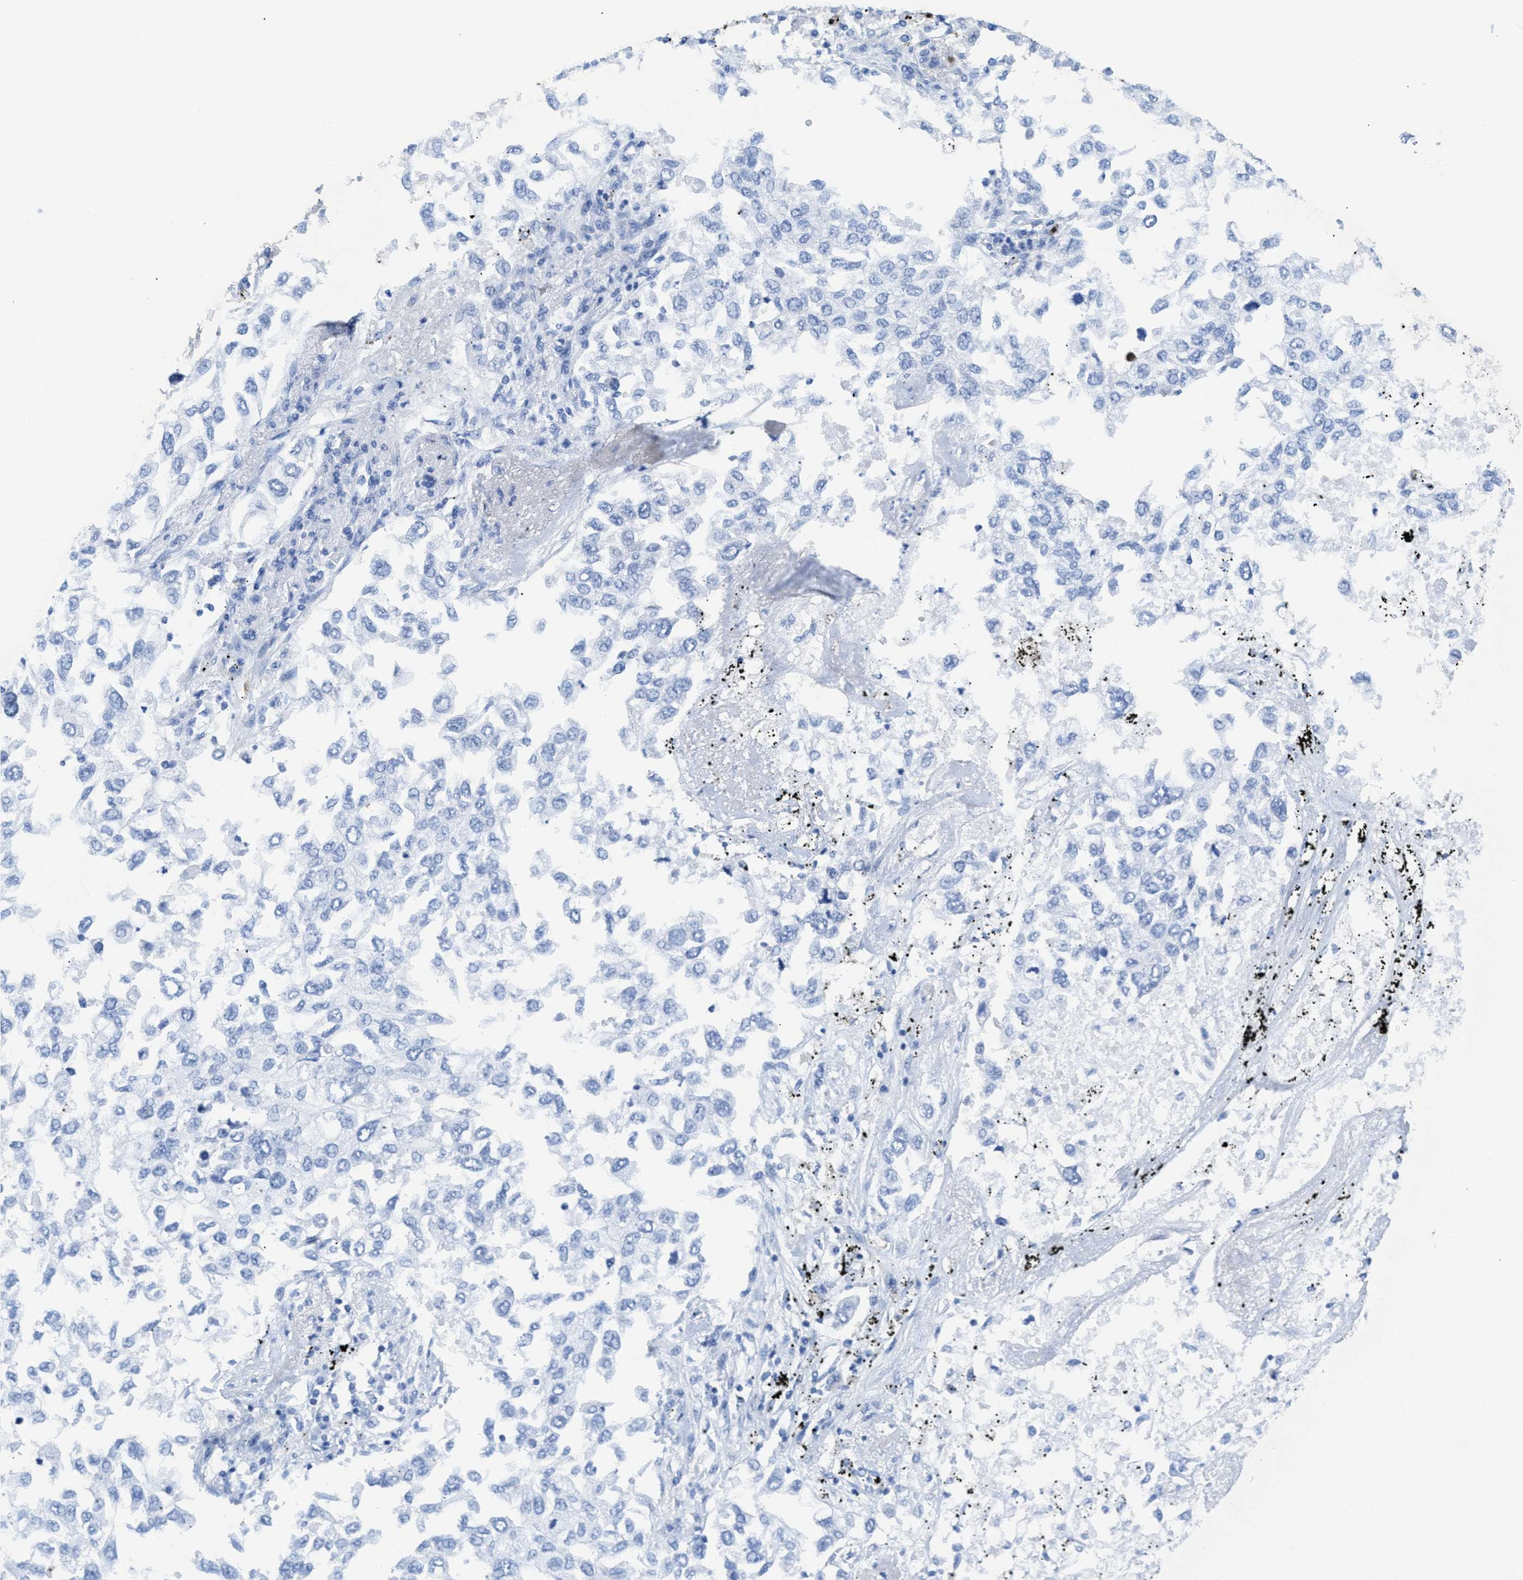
{"staining": {"intensity": "negative", "quantity": "none", "location": "none"}, "tissue": "lung cancer", "cell_type": "Tumor cells", "image_type": "cancer", "snomed": [{"axis": "morphology", "description": "Inflammation, NOS"}, {"axis": "morphology", "description": "Adenocarcinoma, NOS"}, {"axis": "topography", "description": "Lung"}], "caption": "An immunohistochemistry photomicrograph of lung cancer (adenocarcinoma) is shown. There is no staining in tumor cells of lung cancer (adenocarcinoma). (DAB immunohistochemistry with hematoxylin counter stain).", "gene": "ANKFN1", "patient": {"sex": "male", "age": 63}}